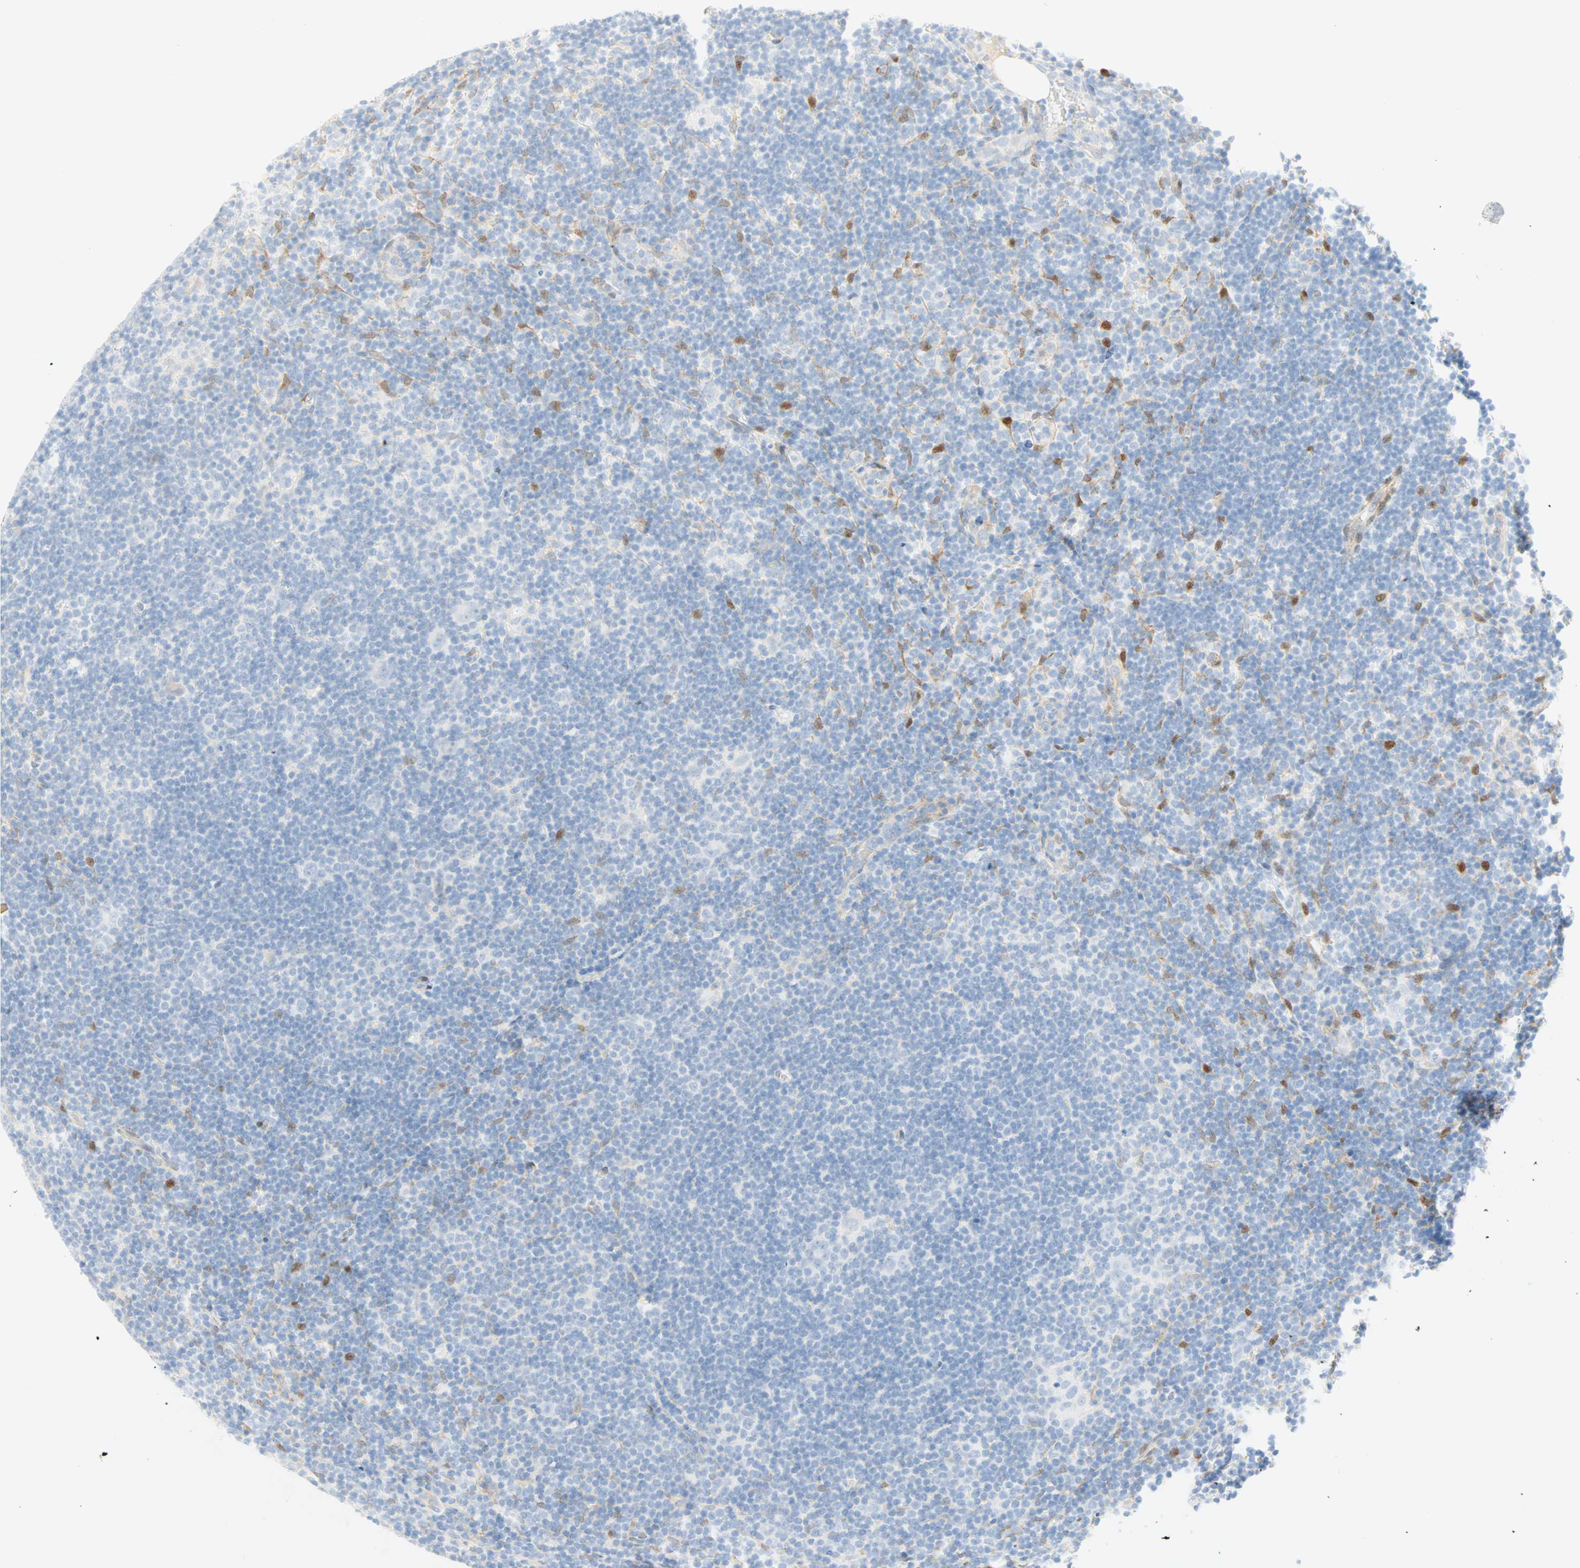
{"staining": {"intensity": "negative", "quantity": "none", "location": "none"}, "tissue": "lymphoma", "cell_type": "Tumor cells", "image_type": "cancer", "snomed": [{"axis": "morphology", "description": "Hodgkin's disease, NOS"}, {"axis": "topography", "description": "Lymph node"}], "caption": "There is no significant staining in tumor cells of lymphoma.", "gene": "SELENBP1", "patient": {"sex": "female", "age": 57}}